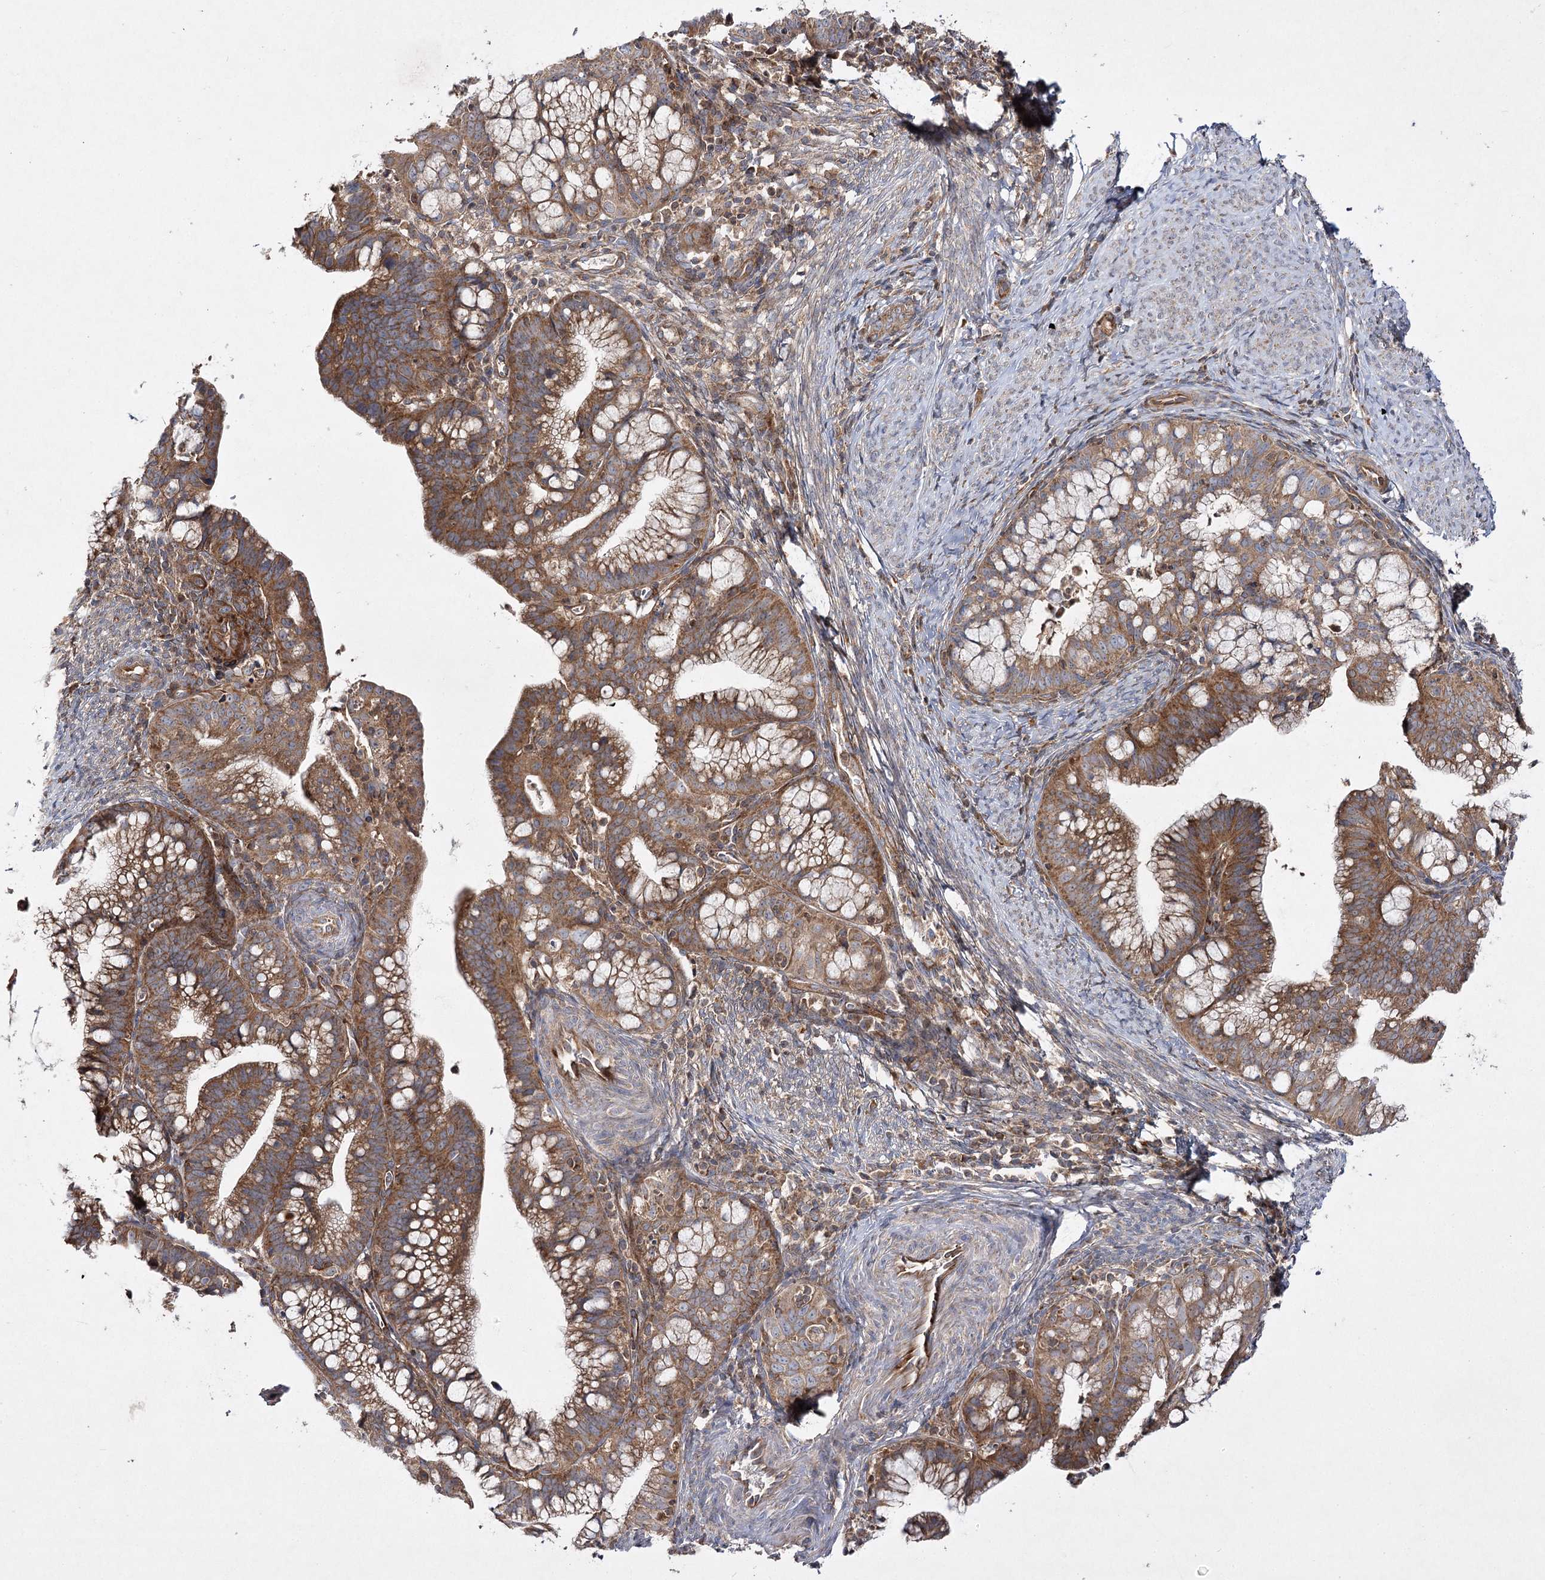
{"staining": {"intensity": "moderate", "quantity": ">75%", "location": "cytoplasmic/membranous"}, "tissue": "cervical cancer", "cell_type": "Tumor cells", "image_type": "cancer", "snomed": [{"axis": "morphology", "description": "Adenocarcinoma, NOS"}, {"axis": "topography", "description": "Cervix"}], "caption": "IHC of human cervical cancer (adenocarcinoma) shows medium levels of moderate cytoplasmic/membranous expression in about >75% of tumor cells. The protein of interest is shown in brown color, while the nuclei are stained blue.", "gene": "DNAJC13", "patient": {"sex": "female", "age": 36}}